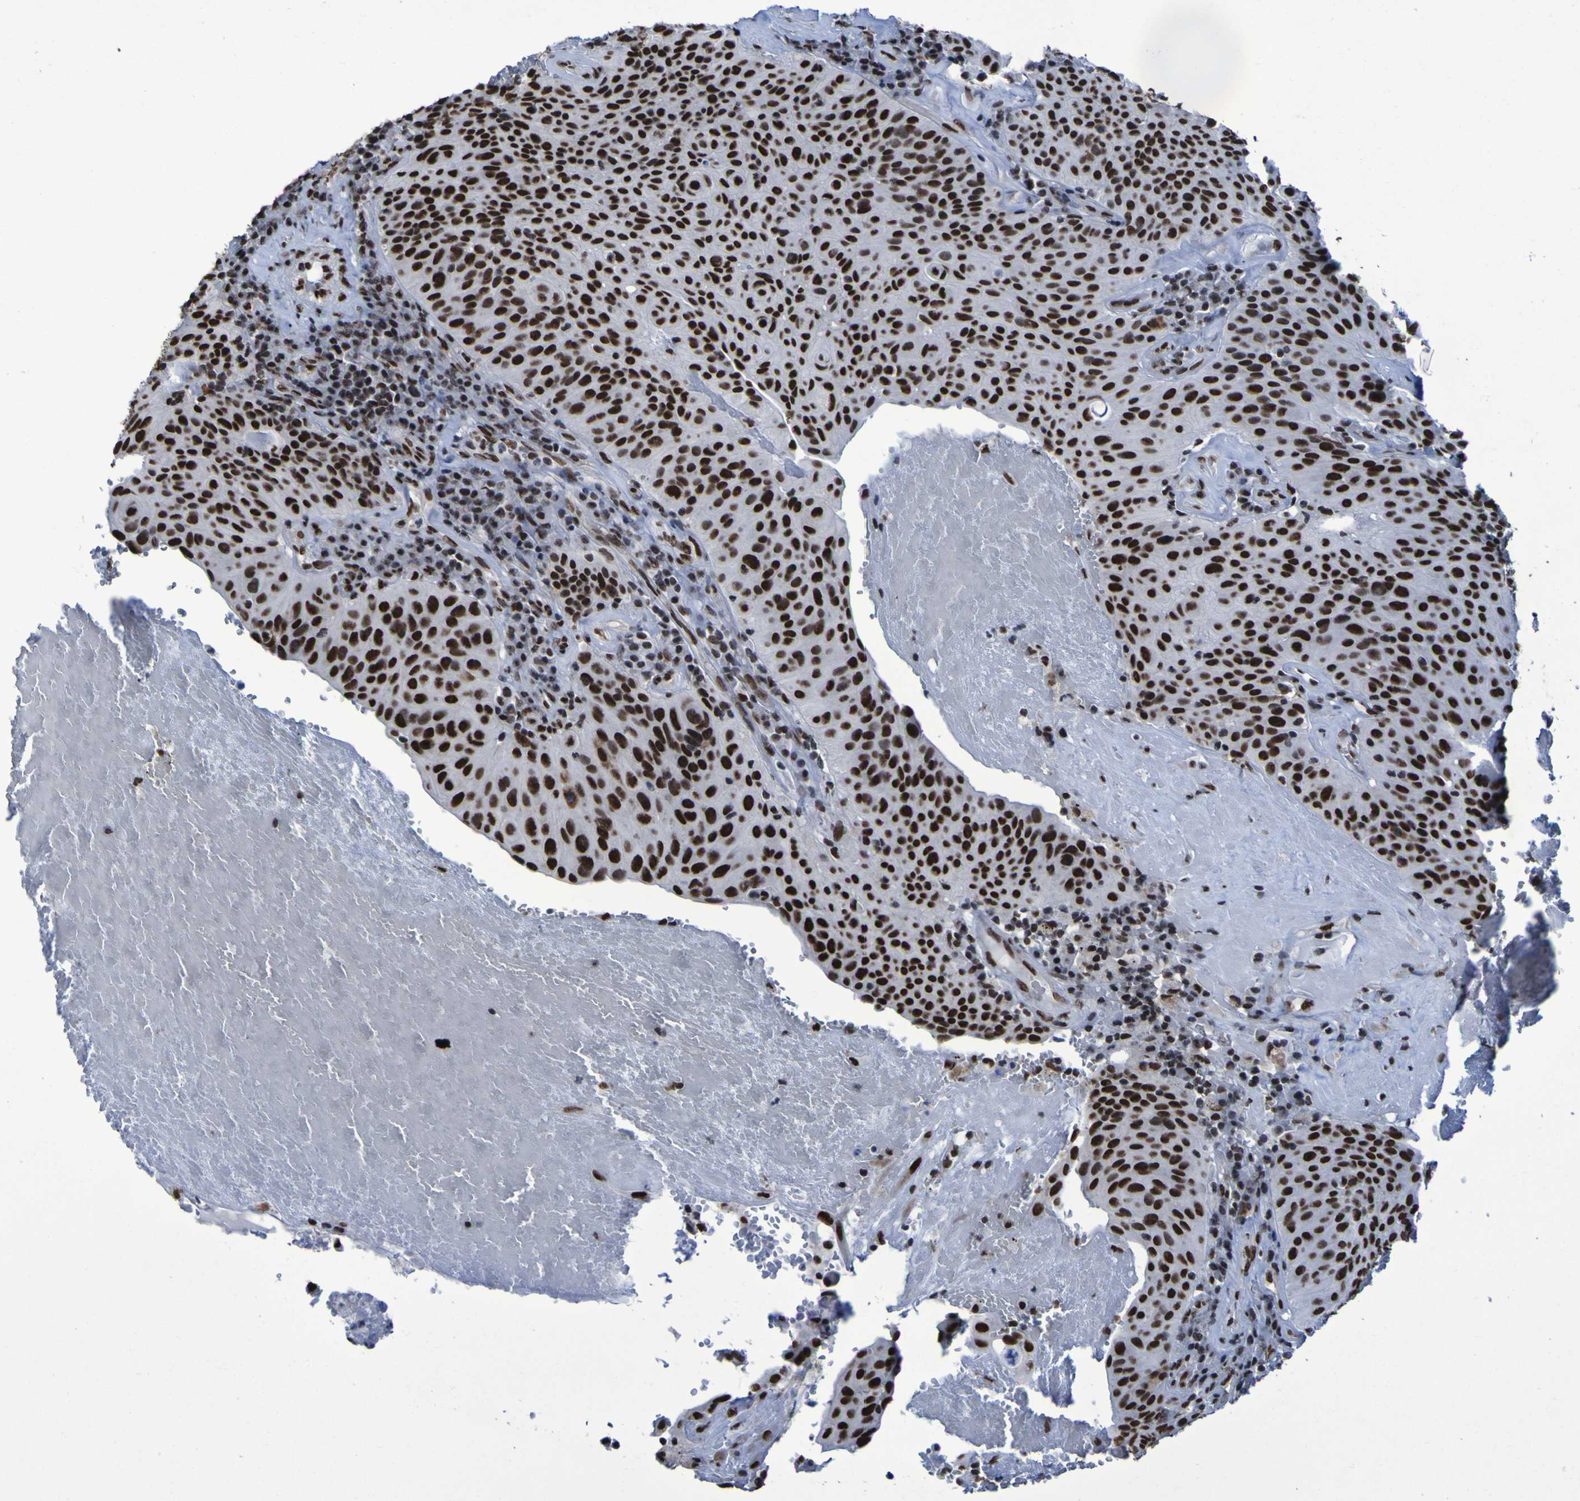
{"staining": {"intensity": "strong", "quantity": ">75%", "location": "nuclear"}, "tissue": "urothelial cancer", "cell_type": "Tumor cells", "image_type": "cancer", "snomed": [{"axis": "morphology", "description": "Urothelial carcinoma, High grade"}, {"axis": "topography", "description": "Urinary bladder"}], "caption": "Tumor cells show high levels of strong nuclear positivity in about >75% of cells in urothelial cancer. (brown staining indicates protein expression, while blue staining denotes nuclei).", "gene": "HNRNPR", "patient": {"sex": "male", "age": 66}}